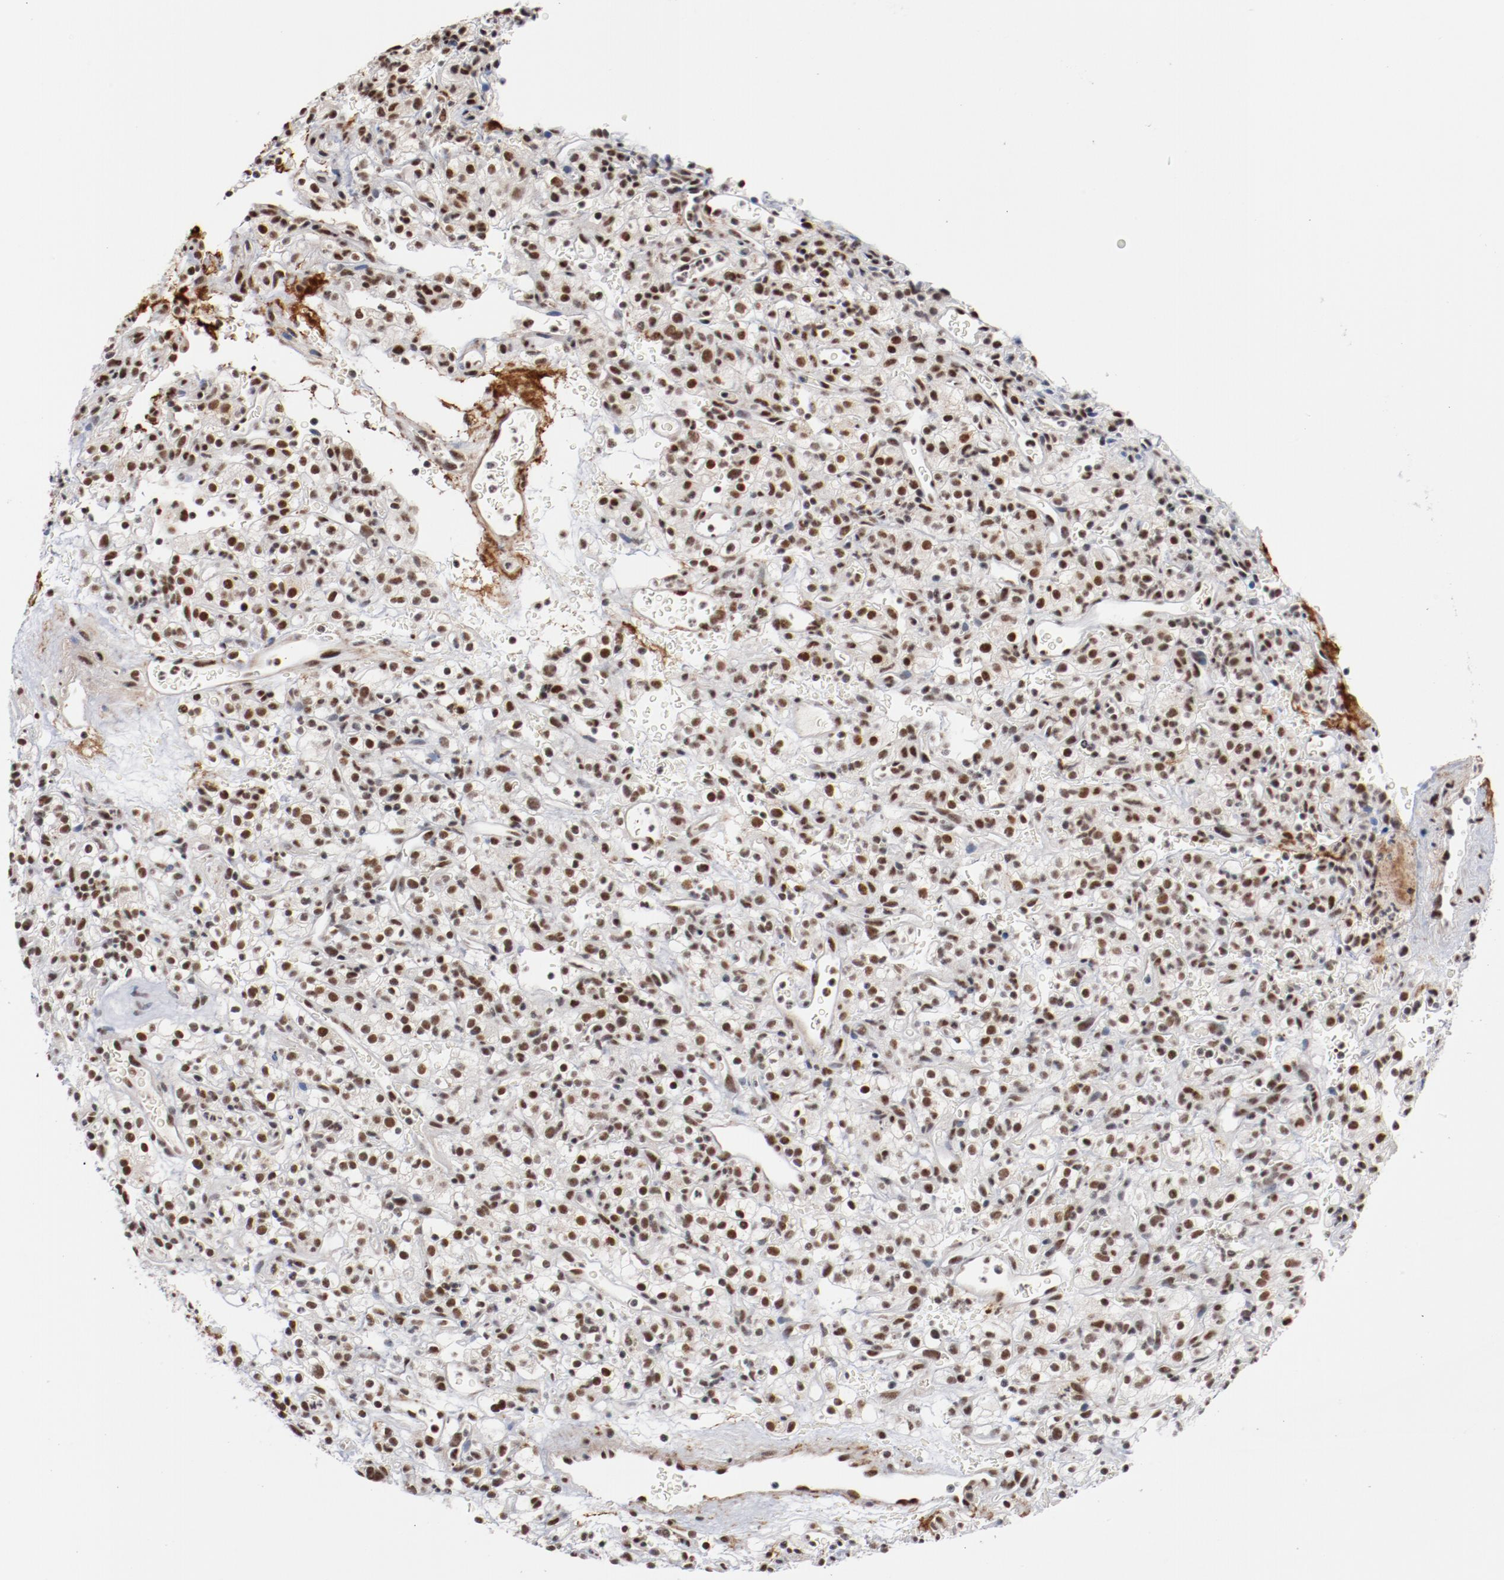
{"staining": {"intensity": "moderate", "quantity": ">75%", "location": "nuclear"}, "tissue": "renal cancer", "cell_type": "Tumor cells", "image_type": "cancer", "snomed": [{"axis": "morphology", "description": "Normal tissue, NOS"}, {"axis": "morphology", "description": "Adenocarcinoma, NOS"}, {"axis": "topography", "description": "Kidney"}], "caption": "A high-resolution image shows immunohistochemistry (IHC) staining of adenocarcinoma (renal), which reveals moderate nuclear positivity in approximately >75% of tumor cells. The protein is stained brown, and the nuclei are stained in blue (DAB IHC with brightfield microscopy, high magnification).", "gene": "BUB3", "patient": {"sex": "female", "age": 72}}